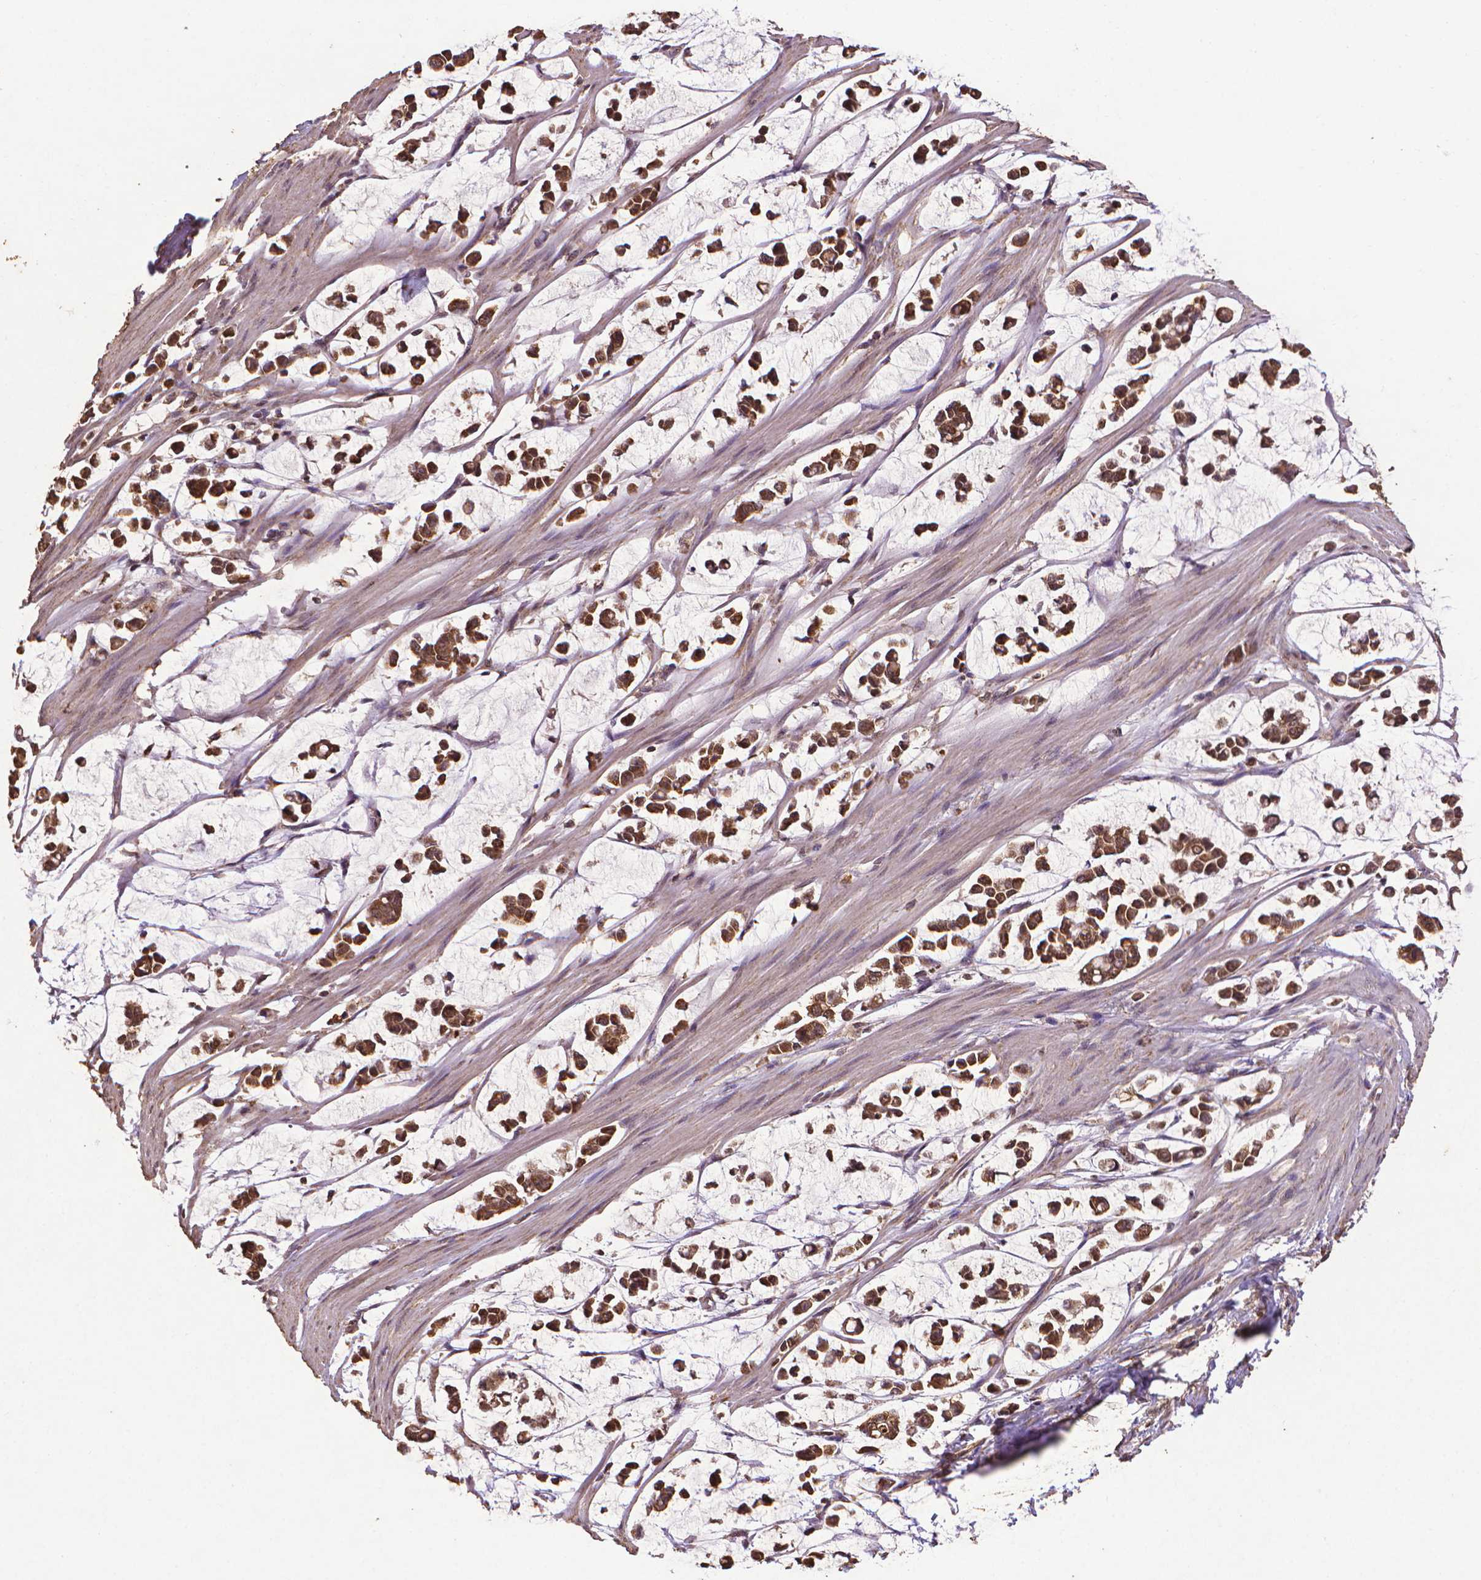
{"staining": {"intensity": "moderate", "quantity": ">75%", "location": "cytoplasmic/membranous"}, "tissue": "stomach cancer", "cell_type": "Tumor cells", "image_type": "cancer", "snomed": [{"axis": "morphology", "description": "Adenocarcinoma, NOS"}, {"axis": "topography", "description": "Stomach"}], "caption": "Immunohistochemistry photomicrograph of stomach cancer stained for a protein (brown), which demonstrates medium levels of moderate cytoplasmic/membranous staining in approximately >75% of tumor cells.", "gene": "DCAF1", "patient": {"sex": "male", "age": 82}}